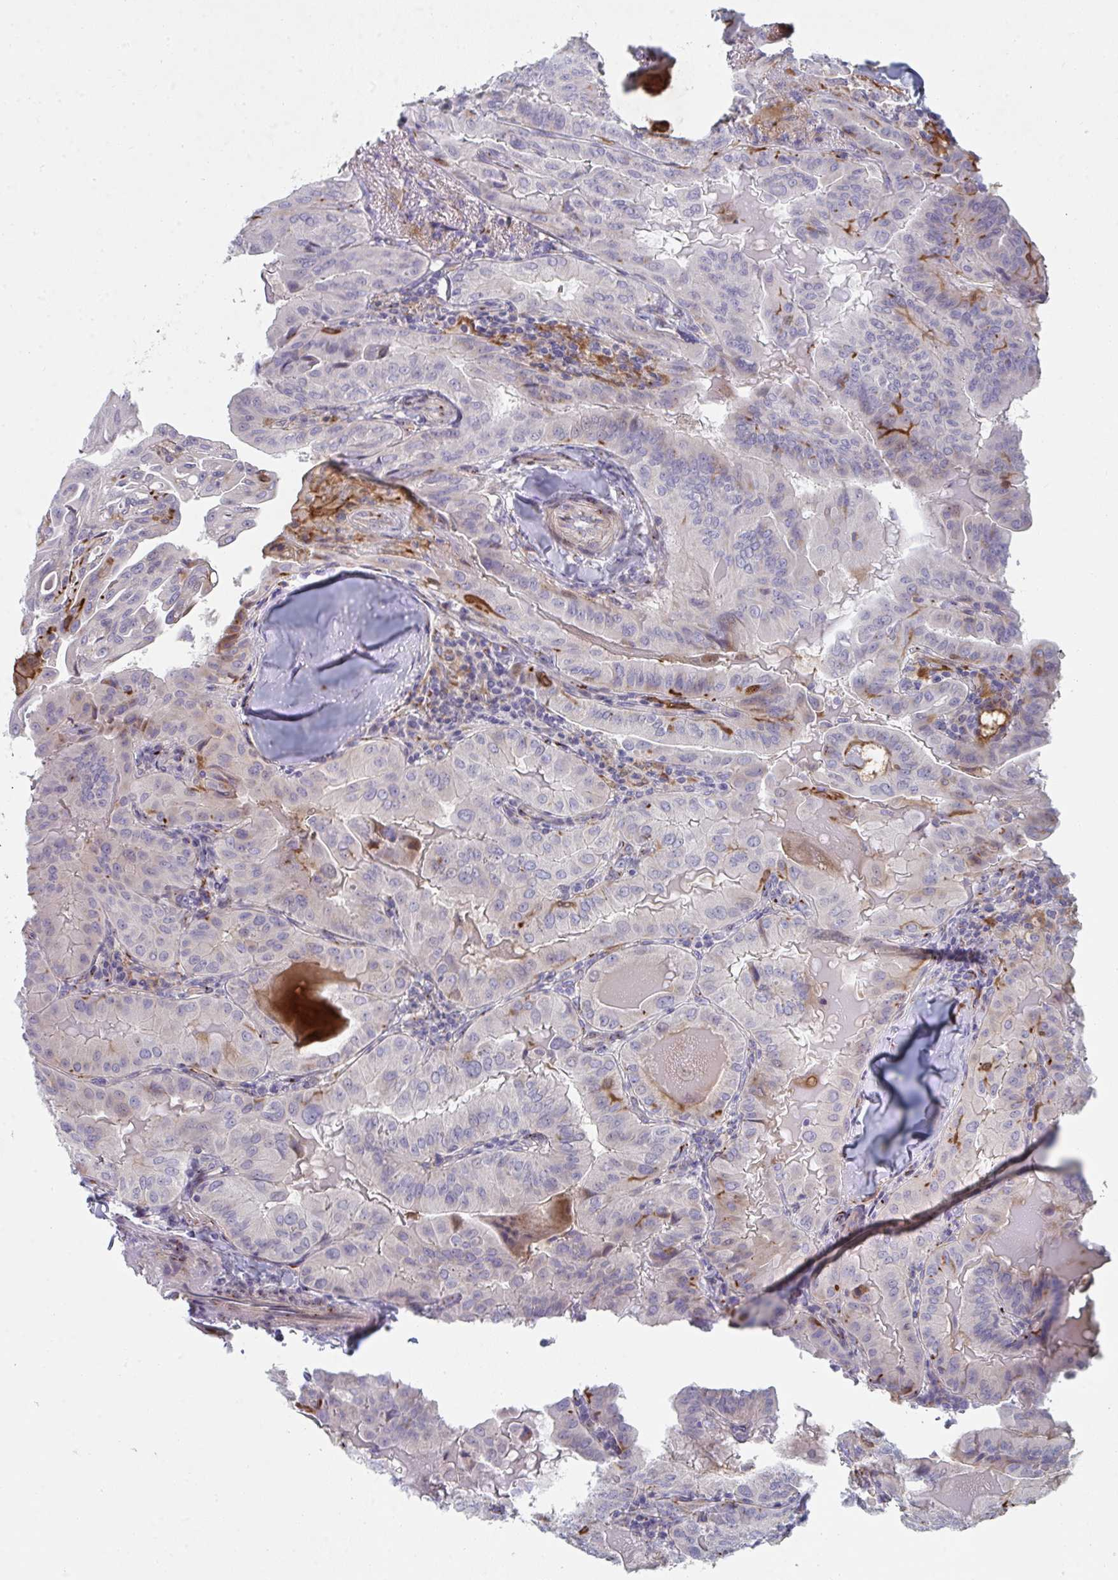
{"staining": {"intensity": "negative", "quantity": "none", "location": "none"}, "tissue": "thyroid cancer", "cell_type": "Tumor cells", "image_type": "cancer", "snomed": [{"axis": "morphology", "description": "Papillary adenocarcinoma, NOS"}, {"axis": "topography", "description": "Thyroid gland"}], "caption": "Thyroid papillary adenocarcinoma was stained to show a protein in brown. There is no significant expression in tumor cells.", "gene": "PSMG1", "patient": {"sex": "female", "age": 68}}